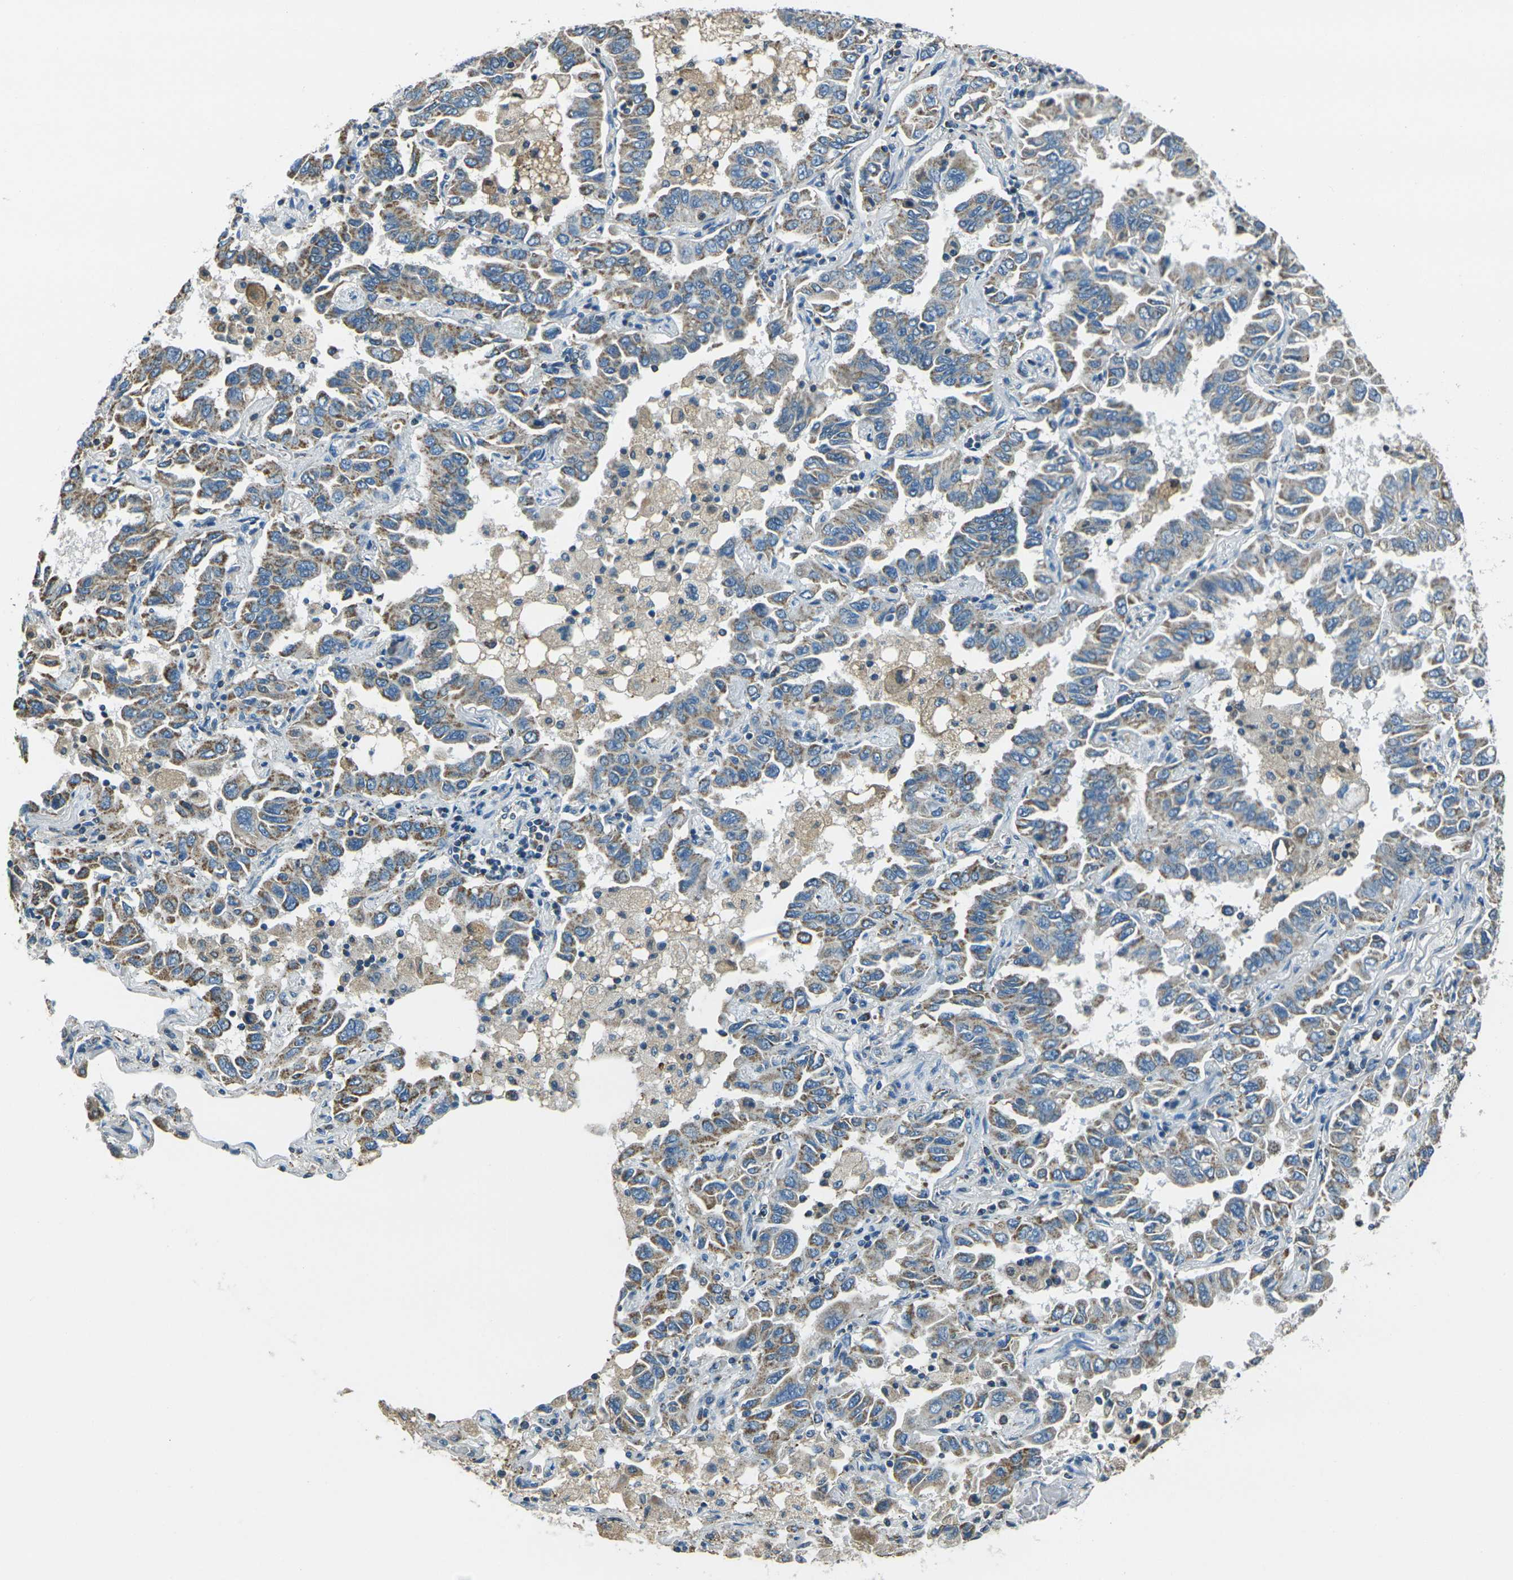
{"staining": {"intensity": "weak", "quantity": ">75%", "location": "cytoplasmic/membranous"}, "tissue": "lung cancer", "cell_type": "Tumor cells", "image_type": "cancer", "snomed": [{"axis": "morphology", "description": "Adenocarcinoma, NOS"}, {"axis": "topography", "description": "Lung"}], "caption": "DAB (3,3'-diaminobenzidine) immunohistochemical staining of human adenocarcinoma (lung) displays weak cytoplasmic/membranous protein expression in about >75% of tumor cells. (DAB IHC, brown staining for protein, blue staining for nuclei).", "gene": "IRF3", "patient": {"sex": "male", "age": 64}}